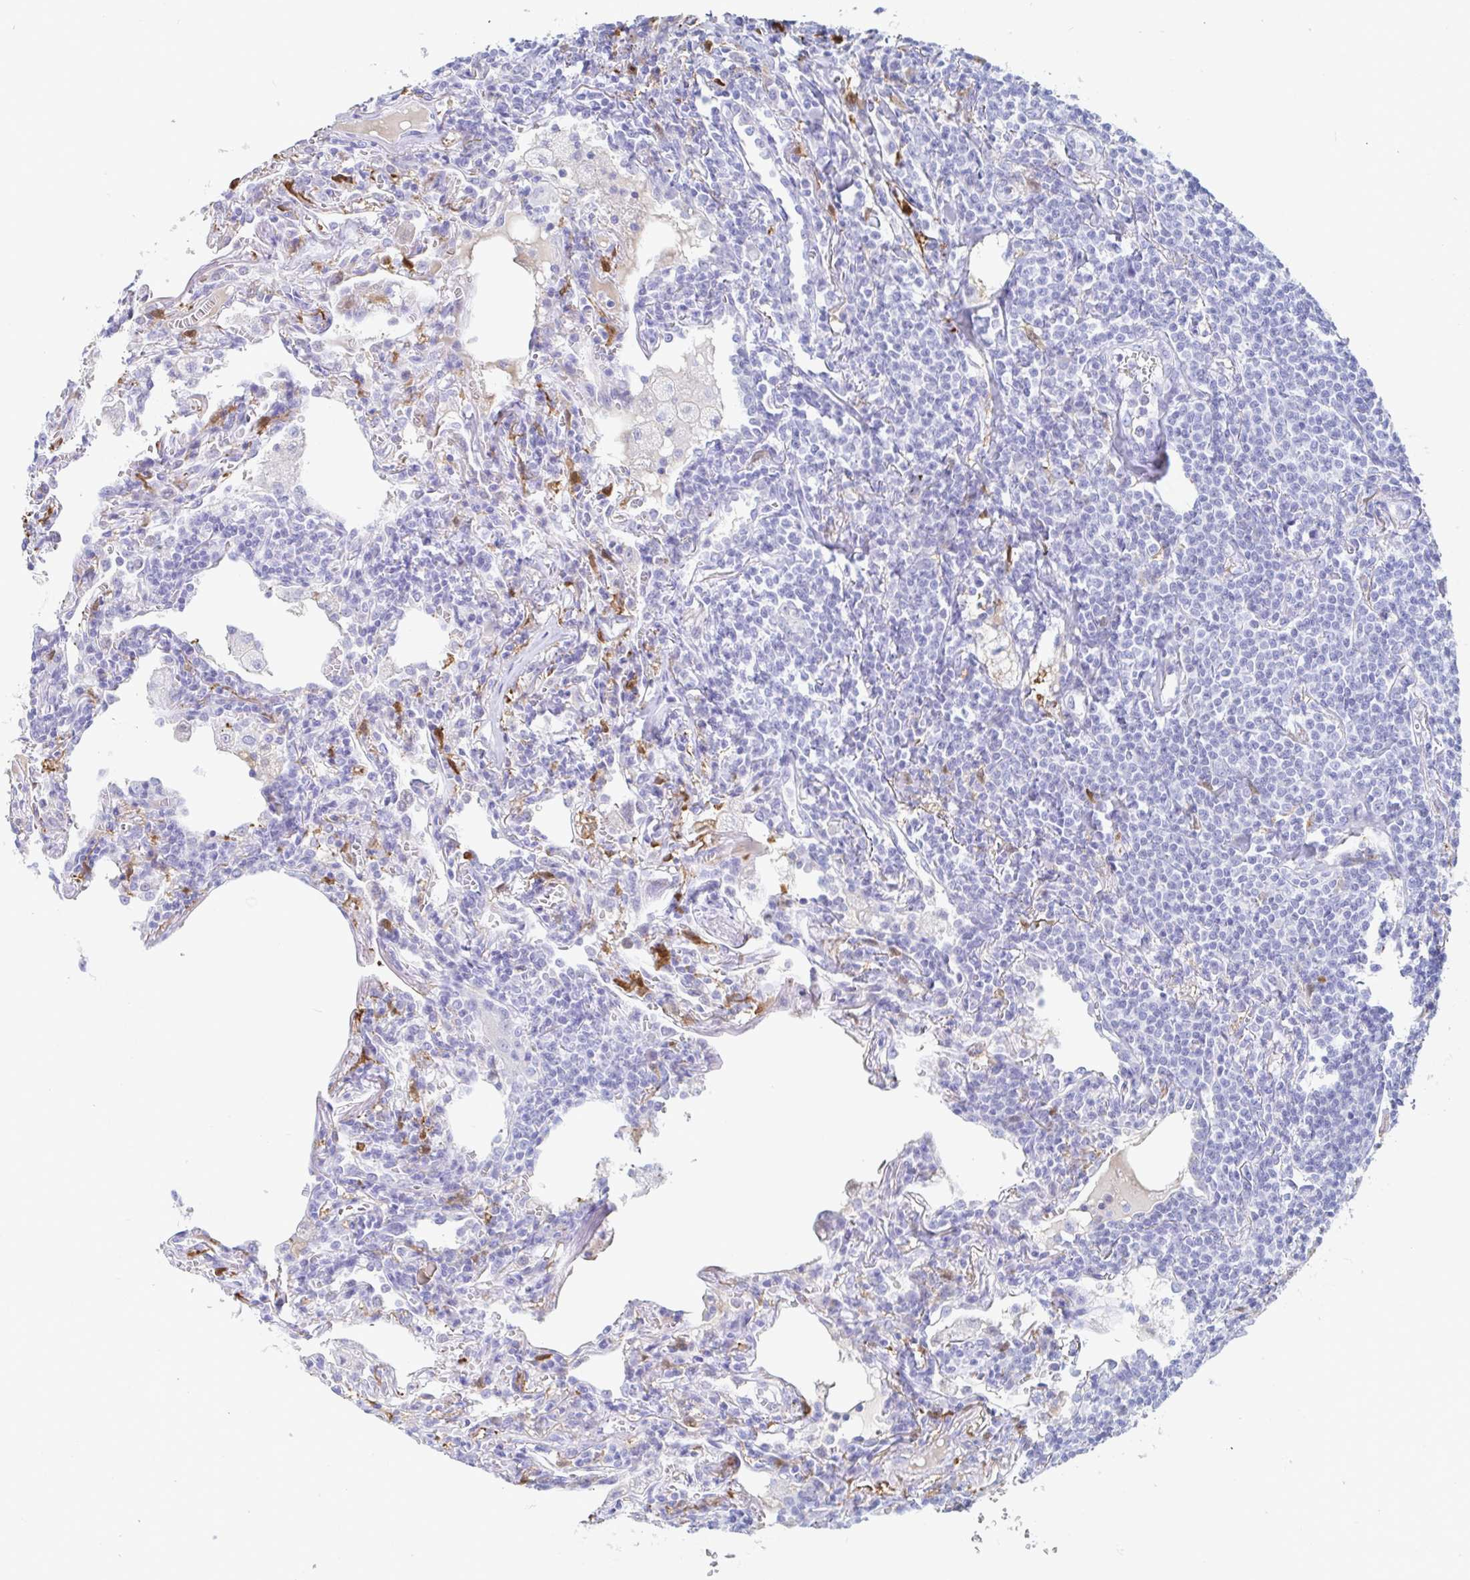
{"staining": {"intensity": "negative", "quantity": "none", "location": "none"}, "tissue": "lymphoma", "cell_type": "Tumor cells", "image_type": "cancer", "snomed": [{"axis": "morphology", "description": "Malignant lymphoma, non-Hodgkin's type, Low grade"}, {"axis": "topography", "description": "Lung"}], "caption": "Tumor cells show no significant protein expression in lymphoma.", "gene": "OR2A4", "patient": {"sex": "female", "age": 71}}